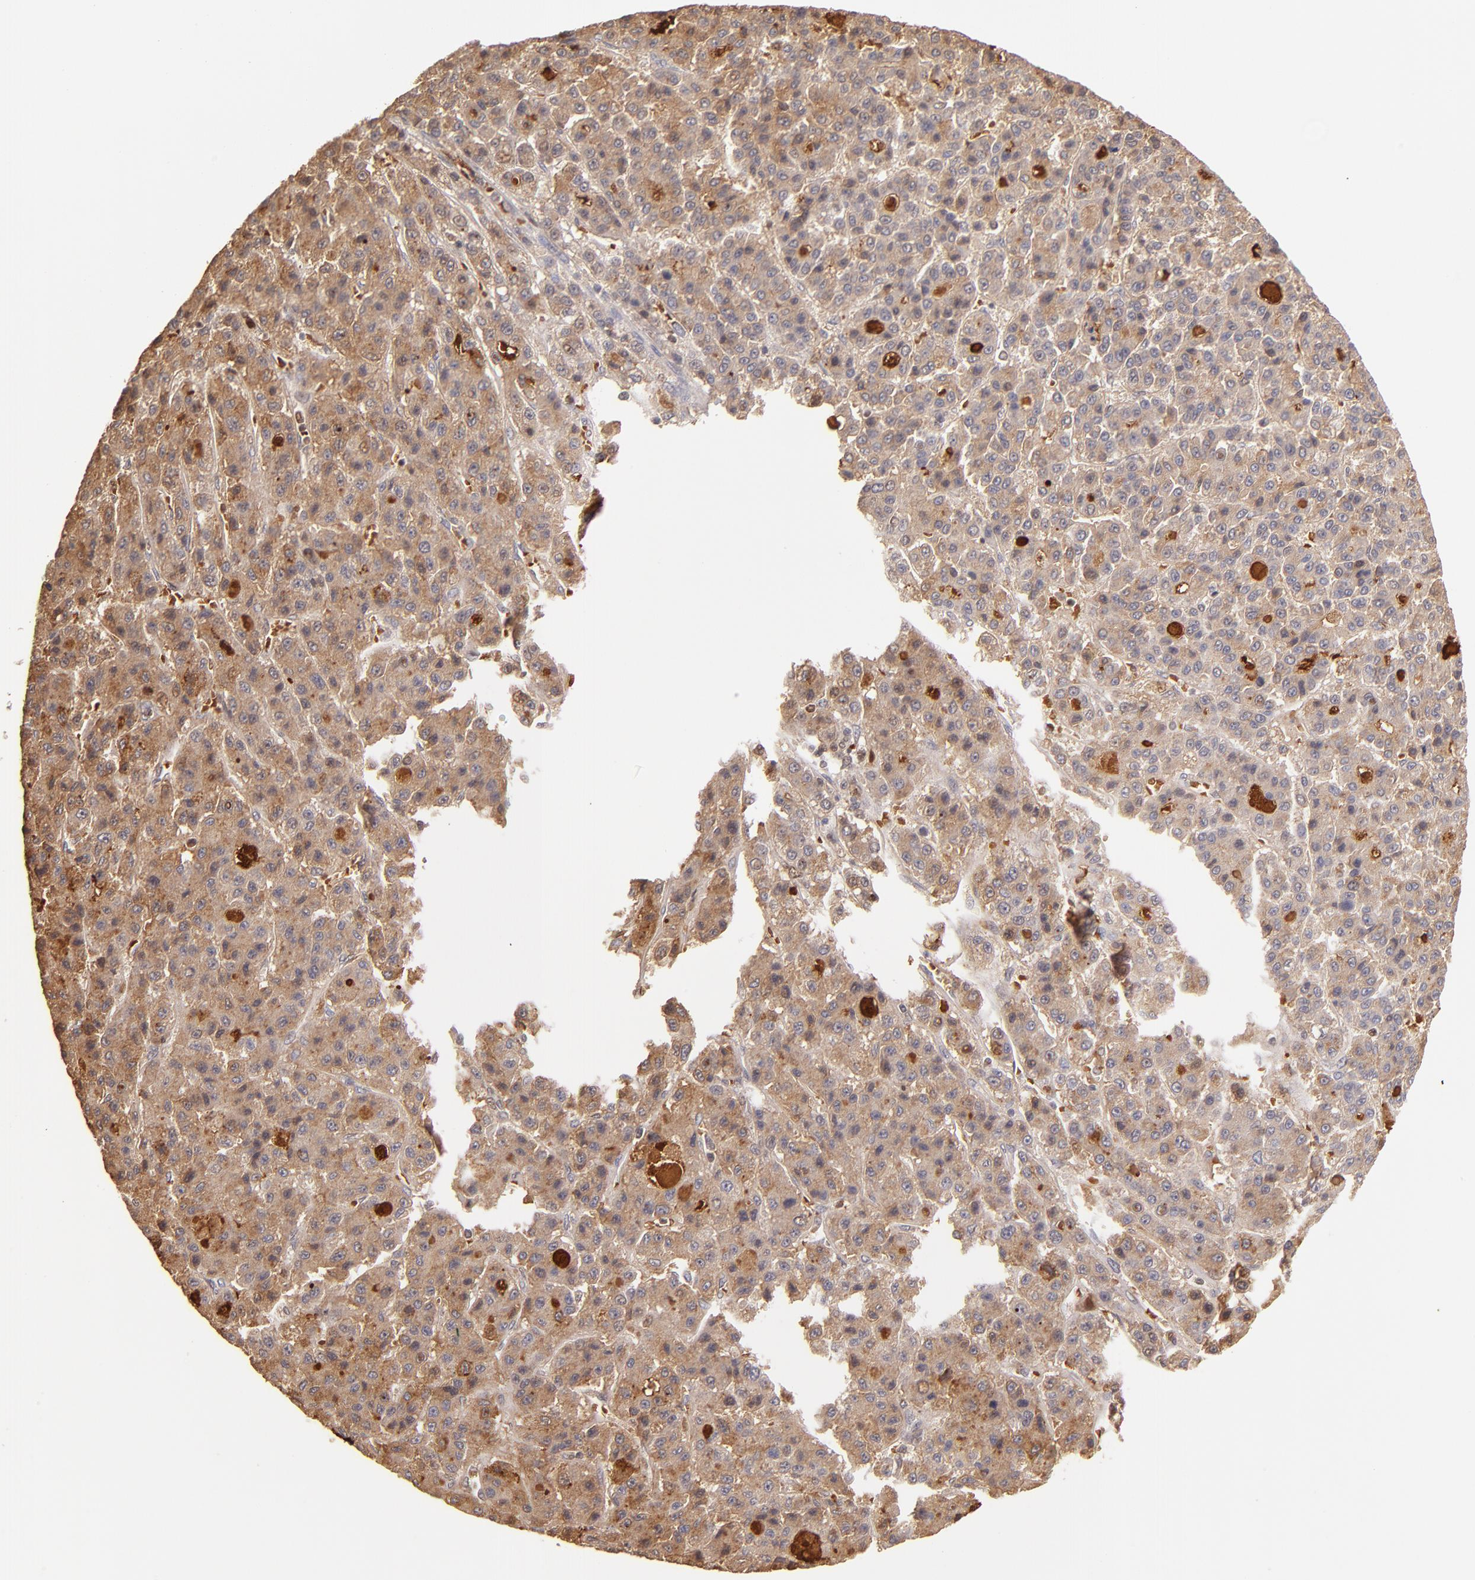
{"staining": {"intensity": "moderate", "quantity": ">75%", "location": "cytoplasmic/membranous"}, "tissue": "liver cancer", "cell_type": "Tumor cells", "image_type": "cancer", "snomed": [{"axis": "morphology", "description": "Carcinoma, Hepatocellular, NOS"}, {"axis": "topography", "description": "Liver"}], "caption": "Immunohistochemical staining of human liver cancer displays medium levels of moderate cytoplasmic/membranous expression in approximately >75% of tumor cells.", "gene": "SERPINC1", "patient": {"sex": "male", "age": 70}}